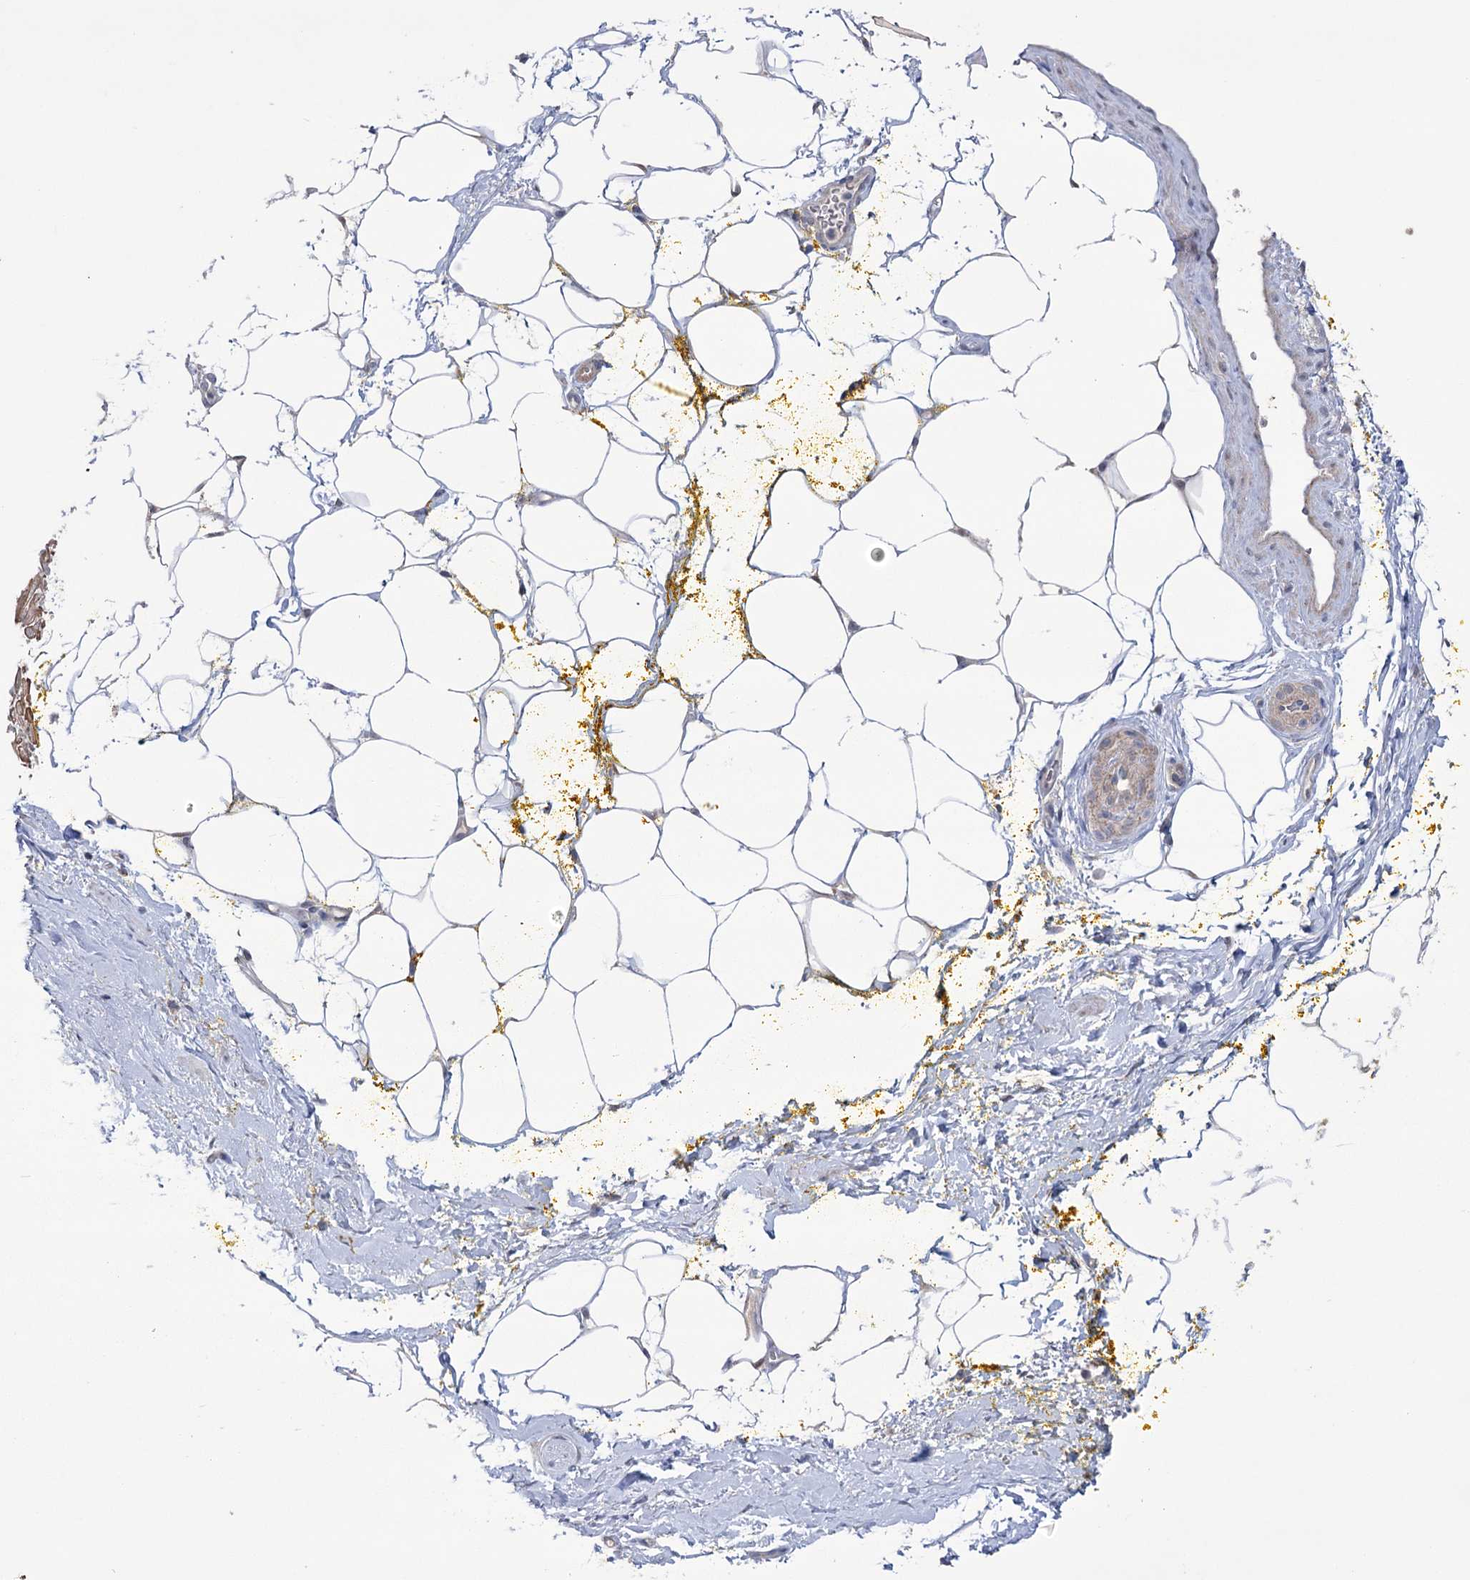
{"staining": {"intensity": "negative", "quantity": "none", "location": "none"}, "tissue": "adipose tissue", "cell_type": "Adipocytes", "image_type": "normal", "snomed": [{"axis": "morphology", "description": "Normal tissue, NOS"}, {"axis": "morphology", "description": "Adenocarcinoma, Low grade"}, {"axis": "topography", "description": "Prostate"}, {"axis": "topography", "description": "Peripheral nerve tissue"}], "caption": "This is a micrograph of IHC staining of benign adipose tissue, which shows no expression in adipocytes.", "gene": "TRIM71", "patient": {"sex": "male", "age": 63}}